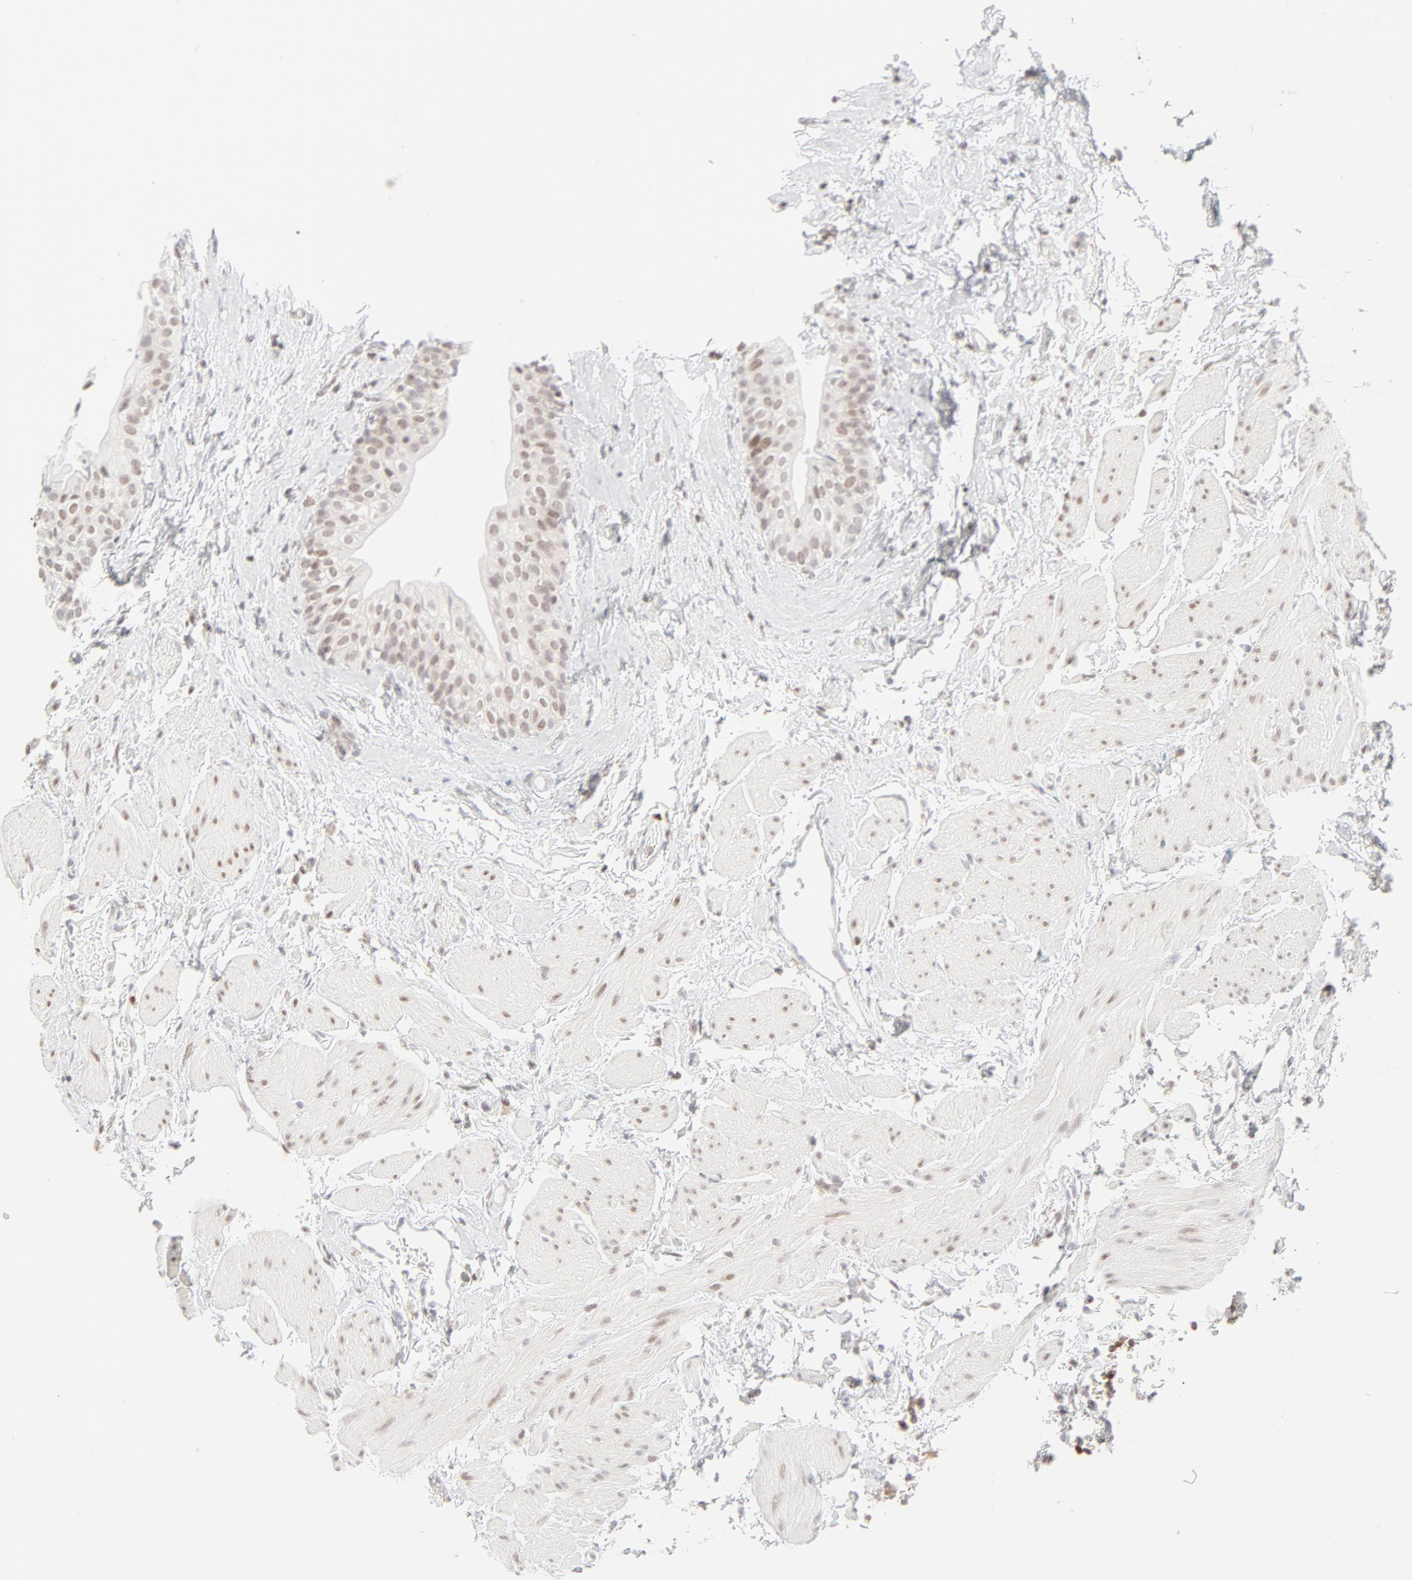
{"staining": {"intensity": "moderate", "quantity": ">75%", "location": "cytoplasmic/membranous"}, "tissue": "urinary bladder", "cell_type": "Urothelial cells", "image_type": "normal", "snomed": [{"axis": "morphology", "description": "Normal tissue, NOS"}, {"axis": "topography", "description": "Urinary bladder"}], "caption": "This is an image of immunohistochemistry (IHC) staining of normal urinary bladder, which shows moderate expression in the cytoplasmic/membranous of urothelial cells.", "gene": "PRKCB", "patient": {"sex": "male", "age": 59}}